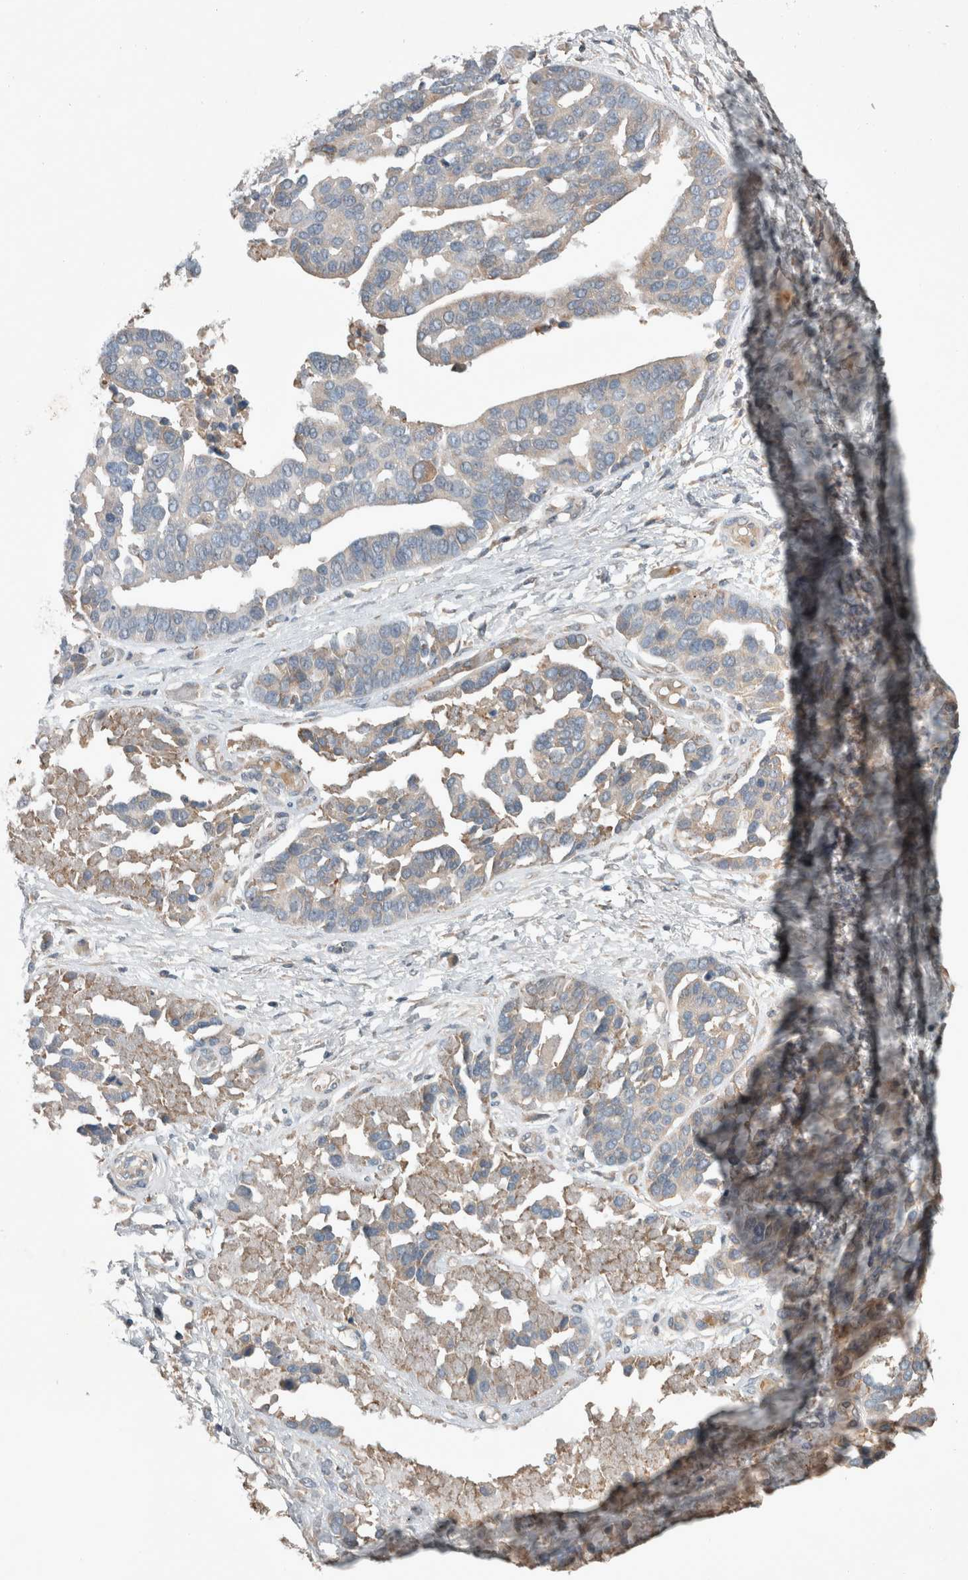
{"staining": {"intensity": "negative", "quantity": "none", "location": "none"}, "tissue": "ovarian cancer", "cell_type": "Tumor cells", "image_type": "cancer", "snomed": [{"axis": "morphology", "description": "Cystadenocarcinoma, serous, NOS"}, {"axis": "topography", "description": "Ovary"}], "caption": "DAB (3,3'-diaminobenzidine) immunohistochemical staining of serous cystadenocarcinoma (ovarian) shows no significant positivity in tumor cells.", "gene": "JADE2", "patient": {"sex": "female", "age": 44}}